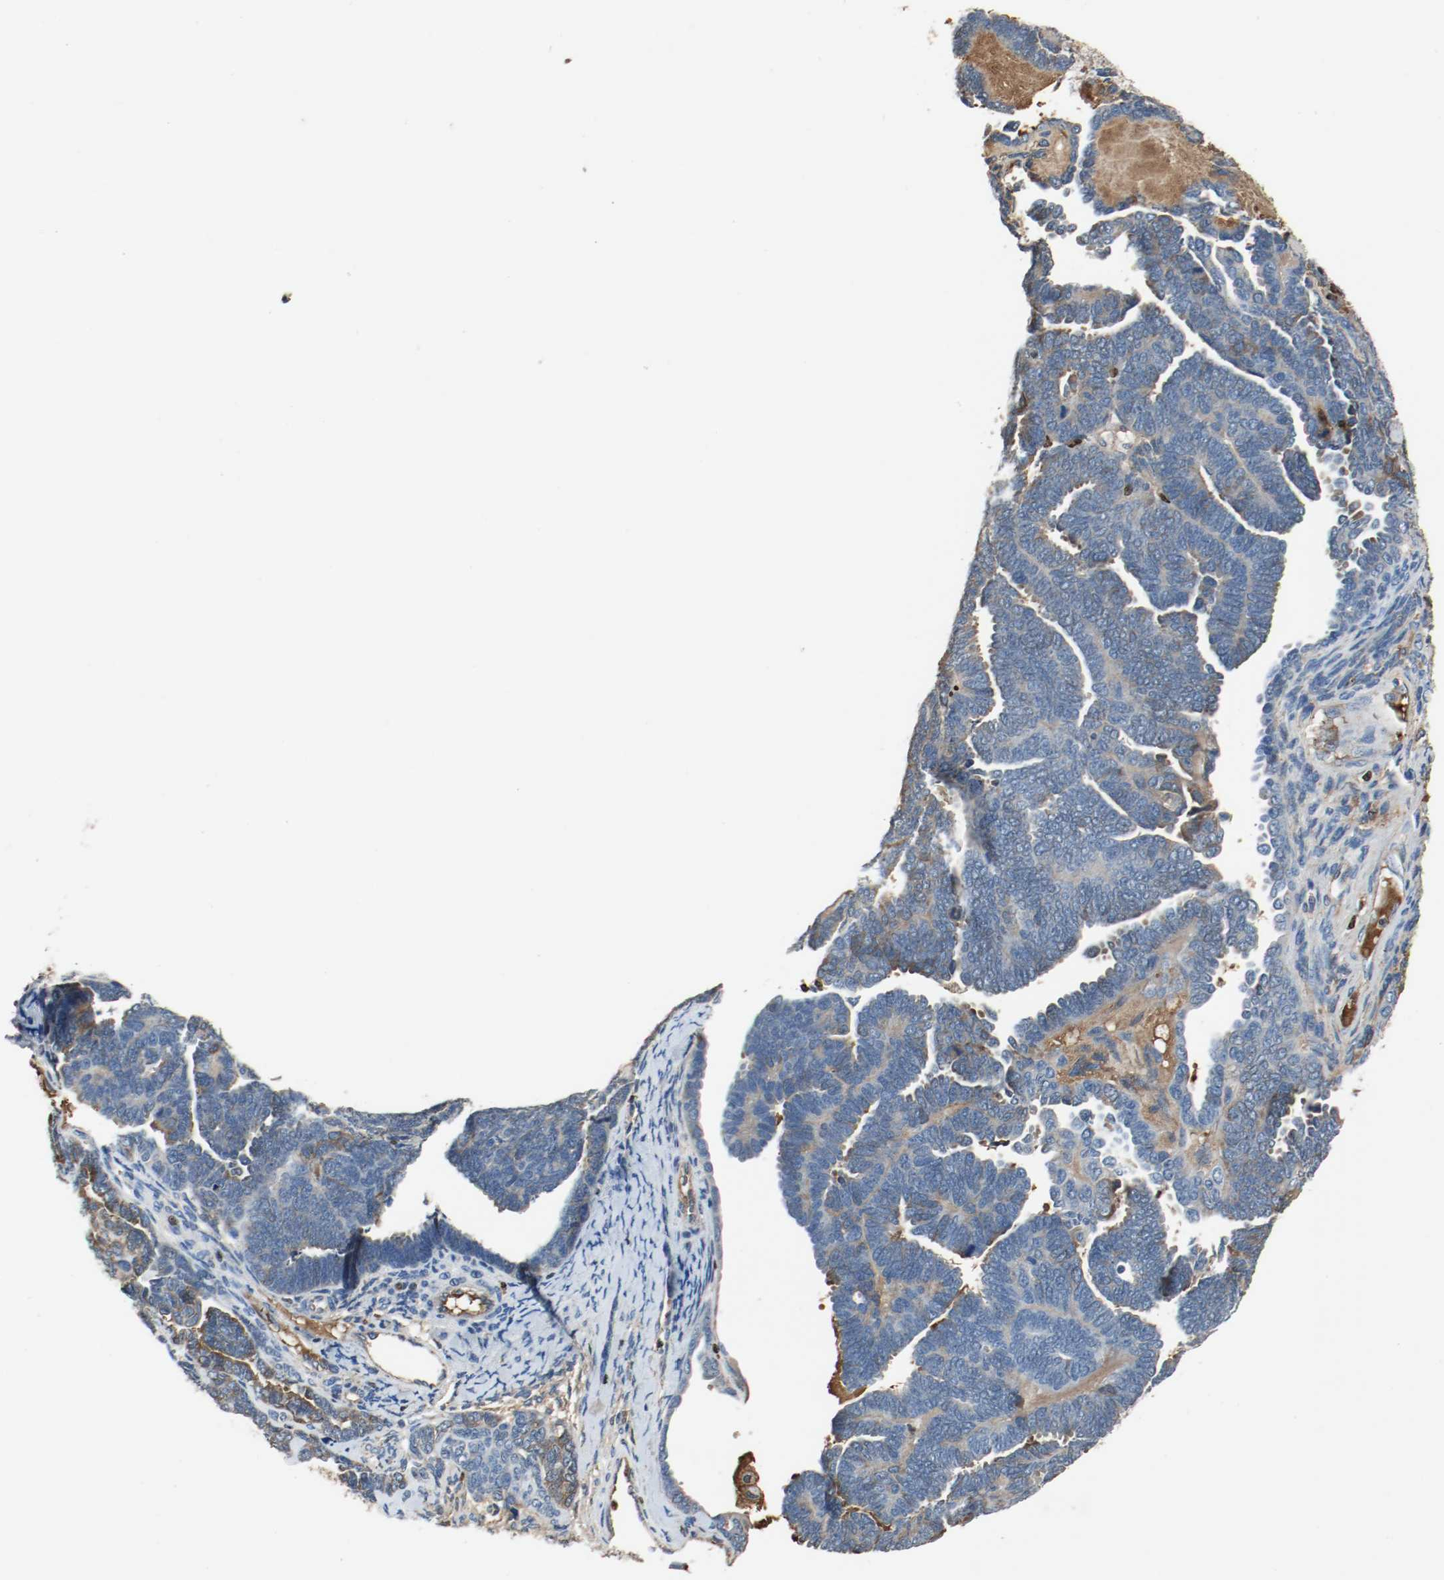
{"staining": {"intensity": "negative", "quantity": "none", "location": "none"}, "tissue": "endometrial cancer", "cell_type": "Tumor cells", "image_type": "cancer", "snomed": [{"axis": "morphology", "description": "Neoplasm, malignant, NOS"}, {"axis": "topography", "description": "Endometrium"}], "caption": "The photomicrograph shows no staining of tumor cells in endometrial cancer (neoplasm (malignant)).", "gene": "BLK", "patient": {"sex": "female", "age": 74}}